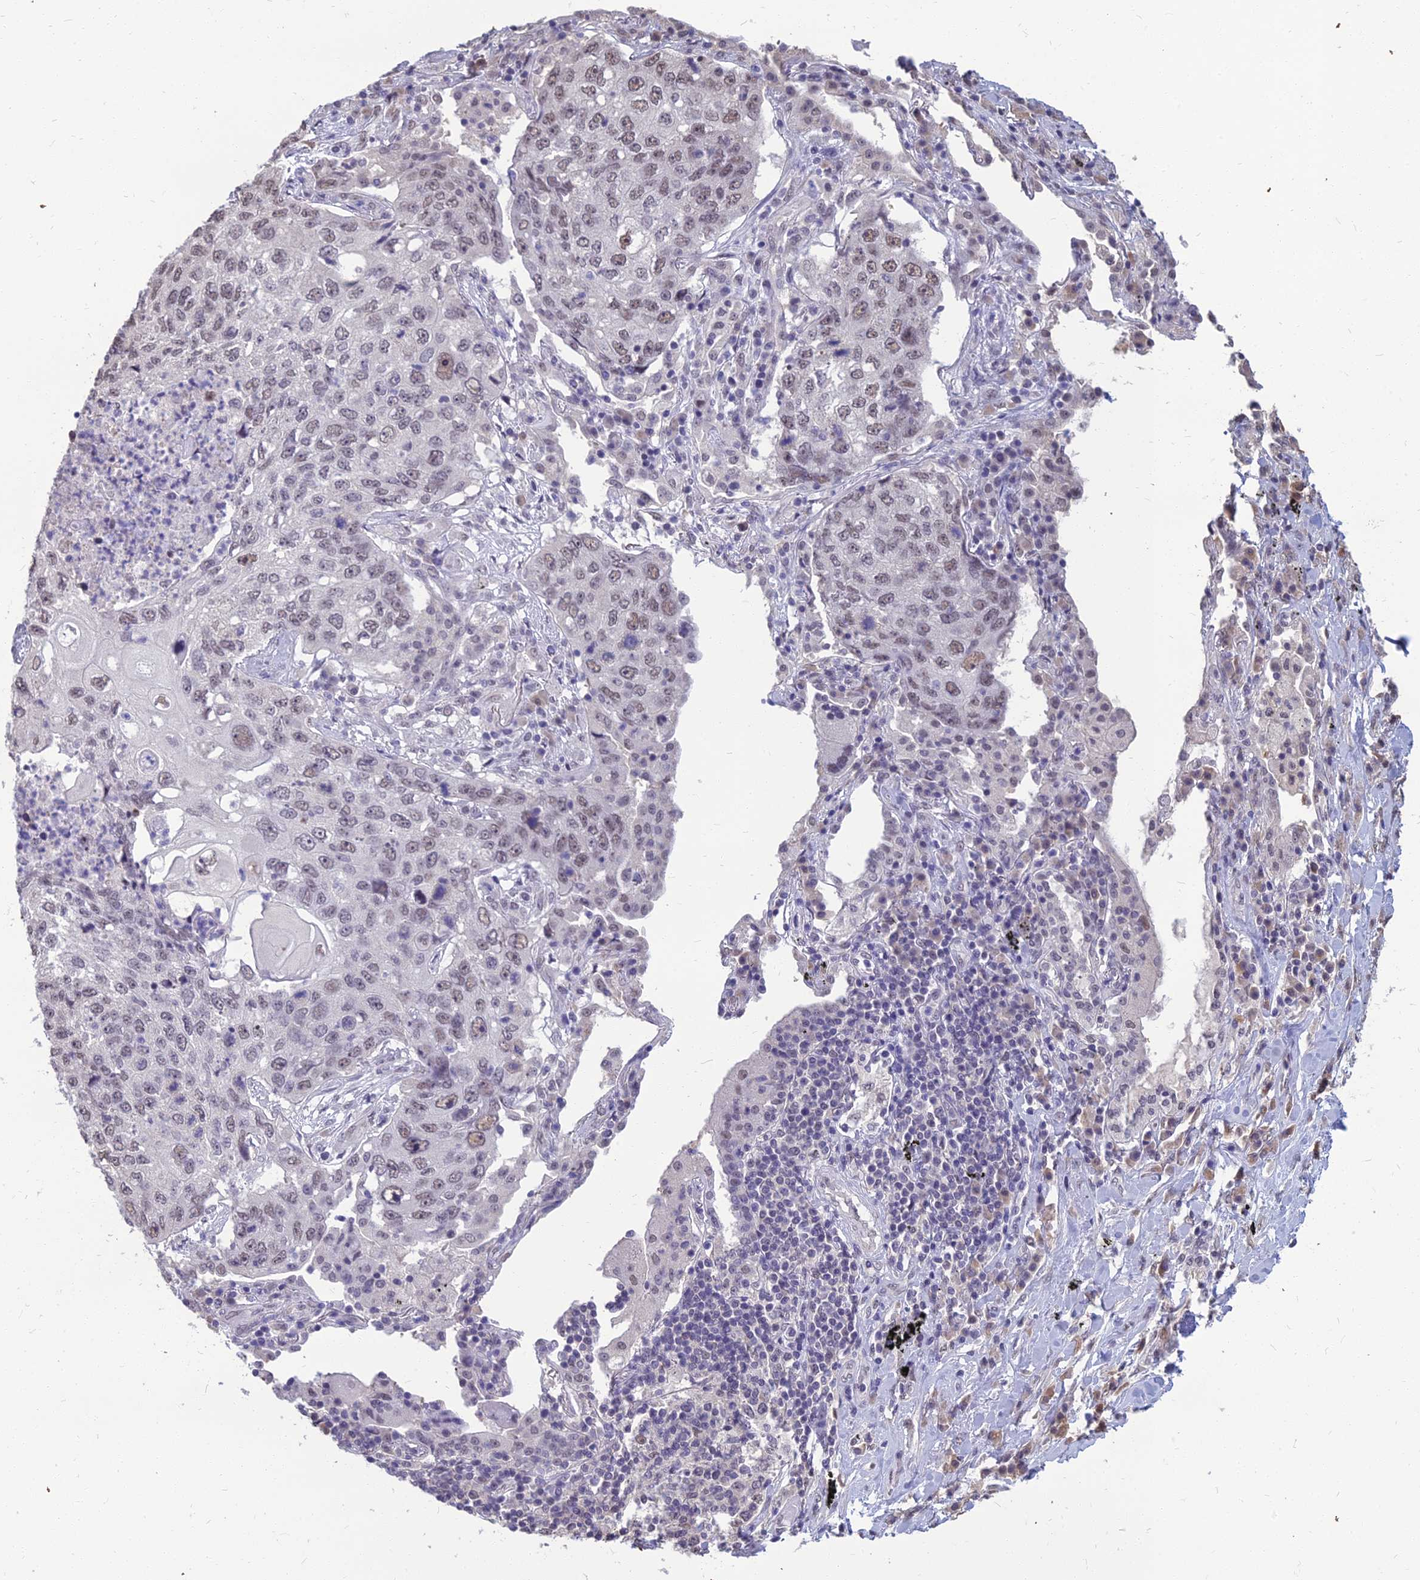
{"staining": {"intensity": "weak", "quantity": "25%-75%", "location": "nuclear"}, "tissue": "lung cancer", "cell_type": "Tumor cells", "image_type": "cancer", "snomed": [{"axis": "morphology", "description": "Squamous cell carcinoma, NOS"}, {"axis": "topography", "description": "Lung"}], "caption": "DAB (3,3'-diaminobenzidine) immunohistochemical staining of human lung squamous cell carcinoma shows weak nuclear protein positivity in approximately 25%-75% of tumor cells. (brown staining indicates protein expression, while blue staining denotes nuclei).", "gene": "SRSF7", "patient": {"sex": "female", "age": 63}}